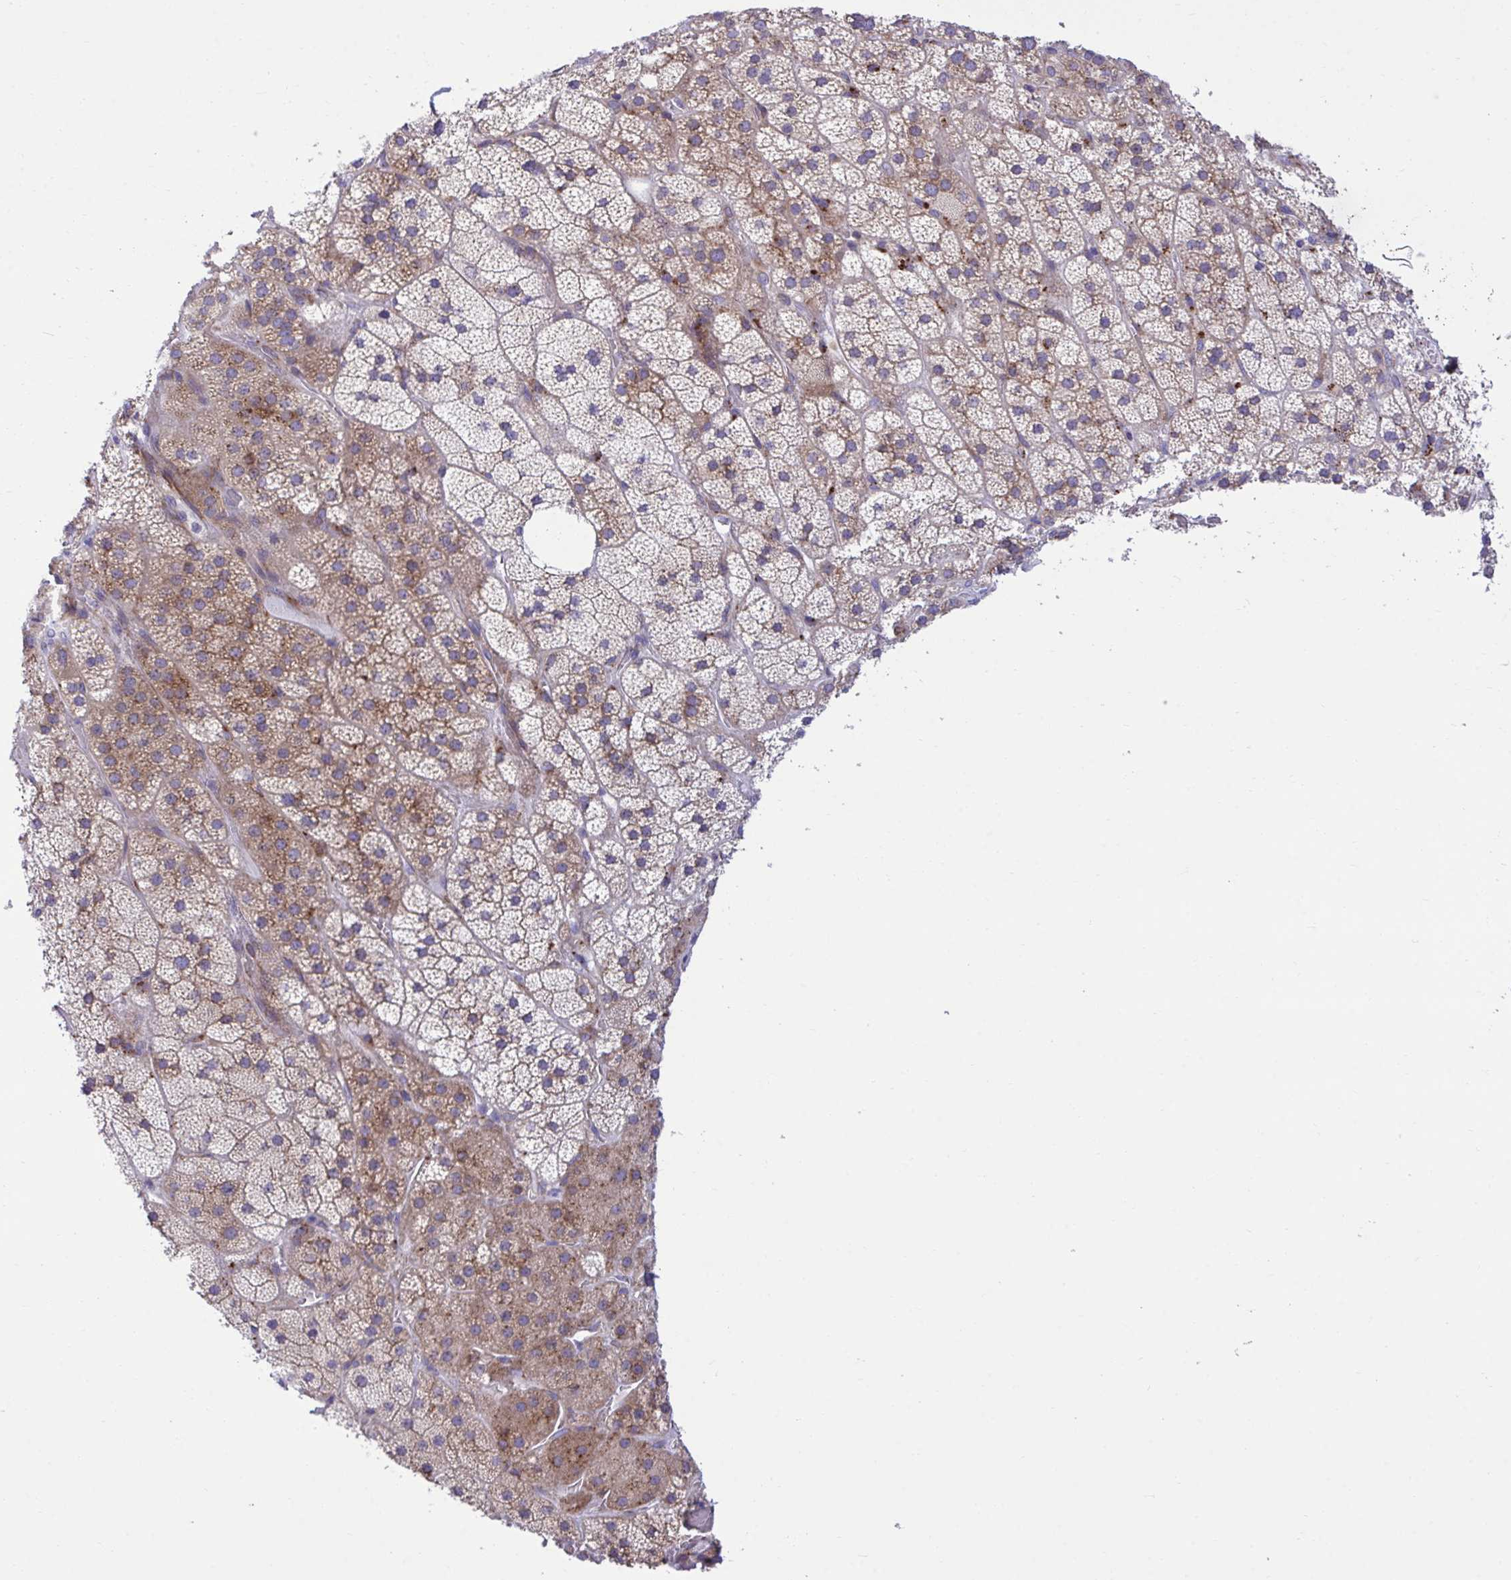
{"staining": {"intensity": "moderate", "quantity": "25%-75%", "location": "cytoplasmic/membranous"}, "tissue": "adrenal gland", "cell_type": "Glandular cells", "image_type": "normal", "snomed": [{"axis": "morphology", "description": "Normal tissue, NOS"}, {"axis": "topography", "description": "Adrenal gland"}], "caption": "Moderate cytoplasmic/membranous positivity for a protein is seen in about 25%-75% of glandular cells of normal adrenal gland using immunohistochemistry (IHC).", "gene": "RPS15", "patient": {"sex": "male", "age": 57}}